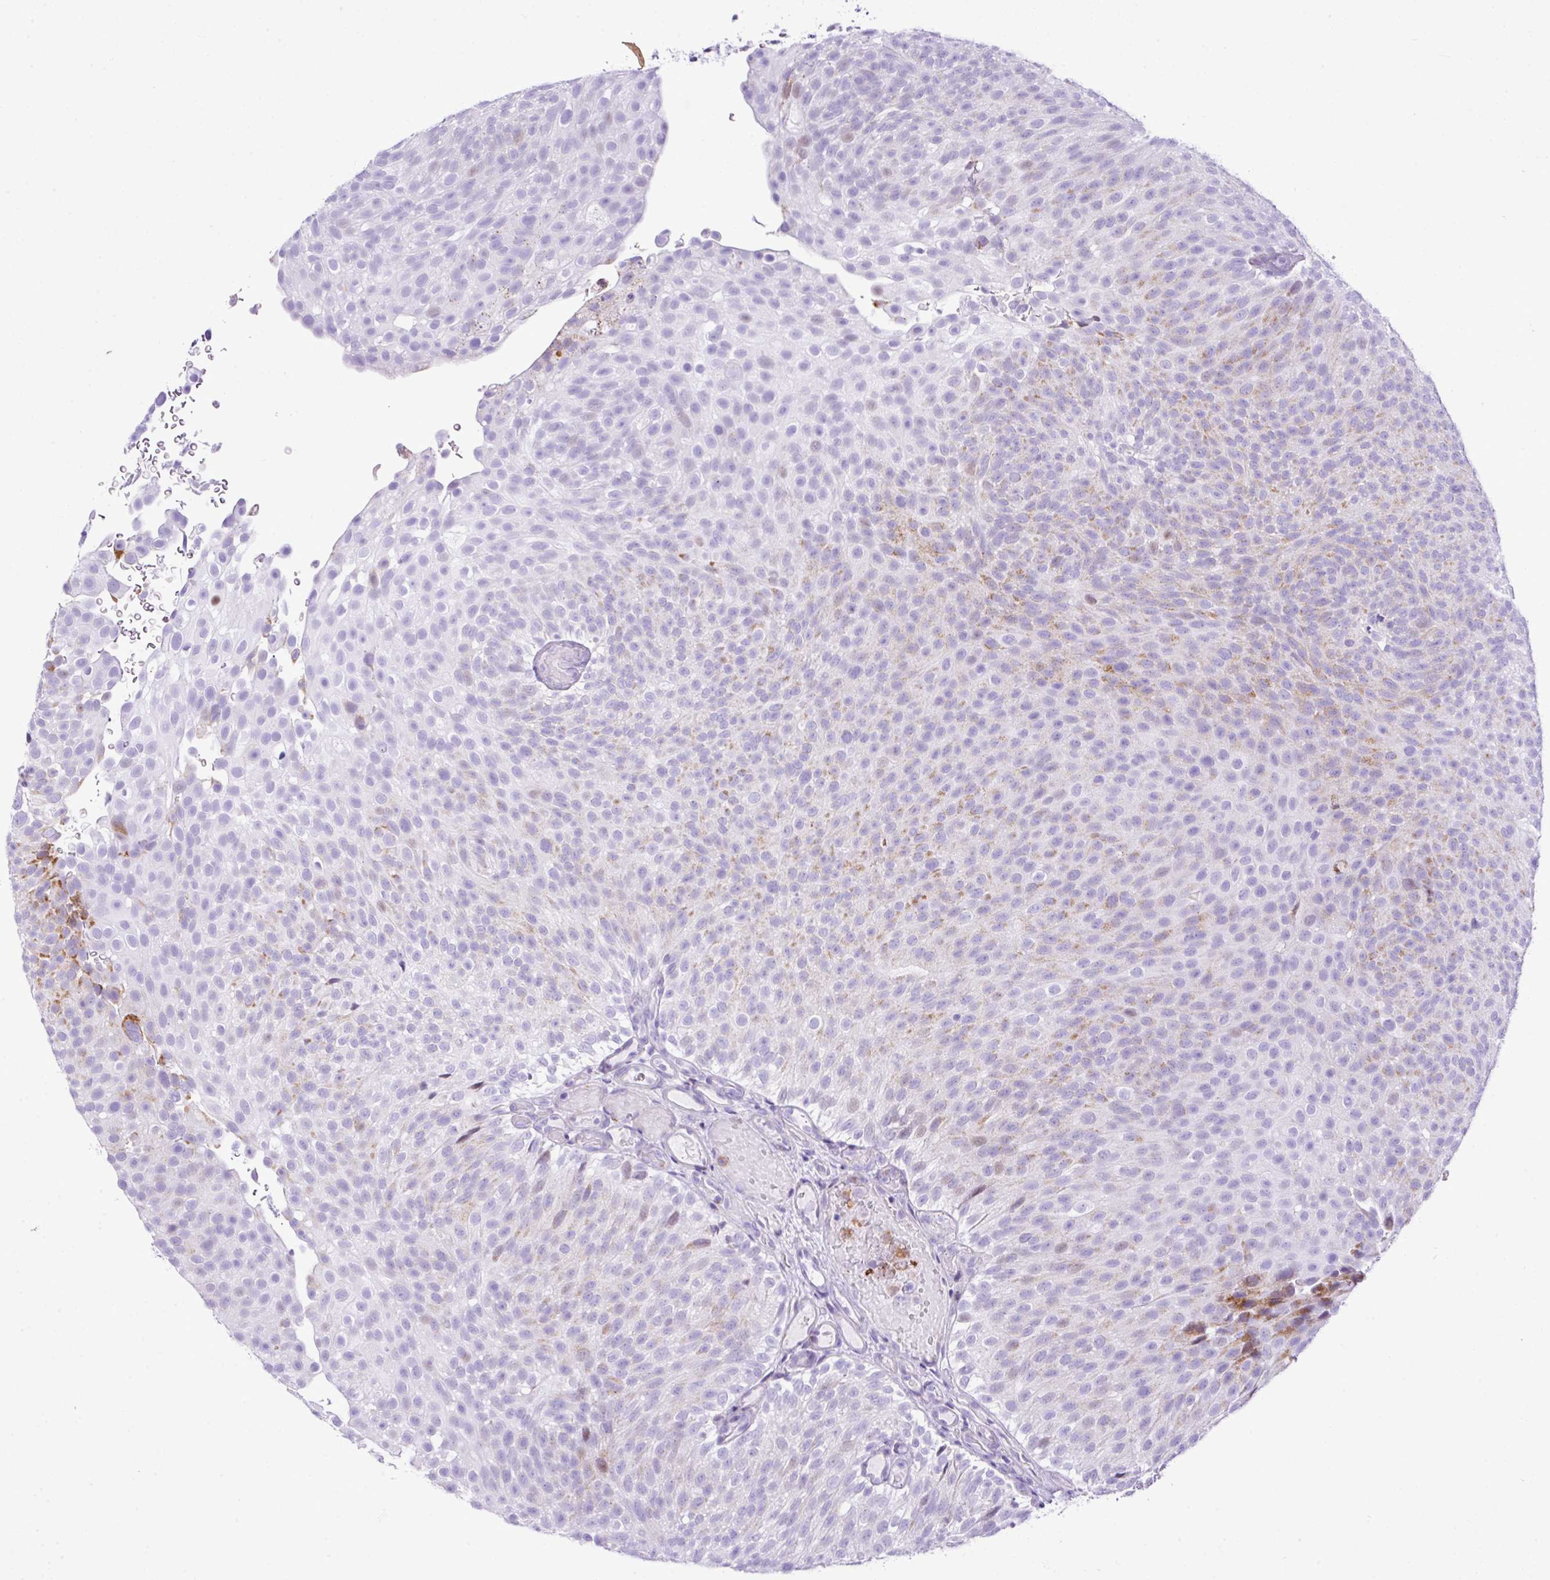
{"staining": {"intensity": "weak", "quantity": "25%-75%", "location": "cytoplasmic/membranous"}, "tissue": "urothelial cancer", "cell_type": "Tumor cells", "image_type": "cancer", "snomed": [{"axis": "morphology", "description": "Urothelial carcinoma, Low grade"}, {"axis": "topography", "description": "Urinary bladder"}], "caption": "This is an image of immunohistochemistry staining of urothelial carcinoma (low-grade), which shows weak expression in the cytoplasmic/membranous of tumor cells.", "gene": "RCAN2", "patient": {"sex": "male", "age": 78}}